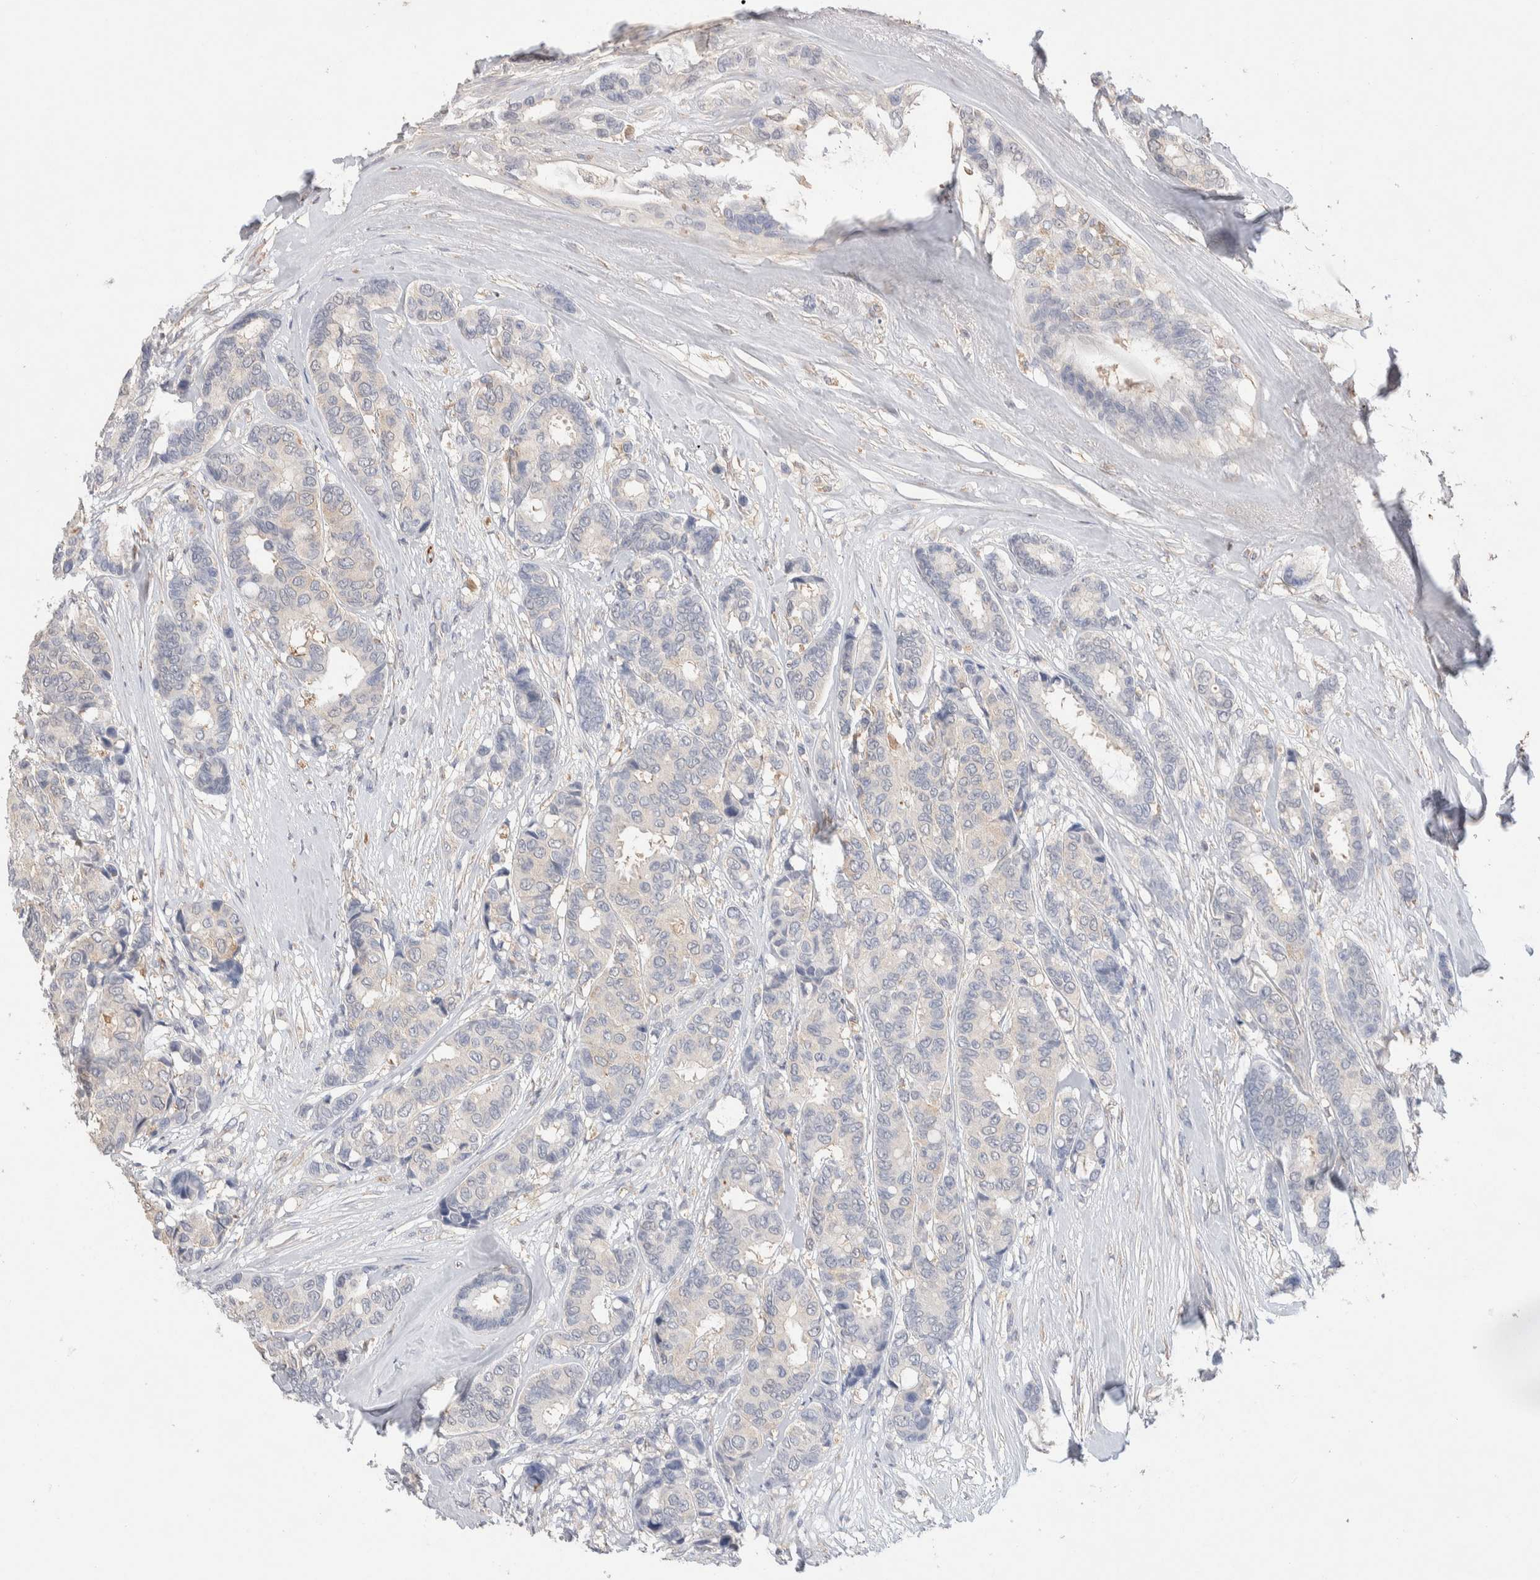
{"staining": {"intensity": "negative", "quantity": "none", "location": "none"}, "tissue": "breast cancer", "cell_type": "Tumor cells", "image_type": "cancer", "snomed": [{"axis": "morphology", "description": "Duct carcinoma"}, {"axis": "topography", "description": "Breast"}], "caption": "Photomicrograph shows no significant protein staining in tumor cells of breast cancer. Nuclei are stained in blue.", "gene": "FFAR2", "patient": {"sex": "female", "age": 87}}